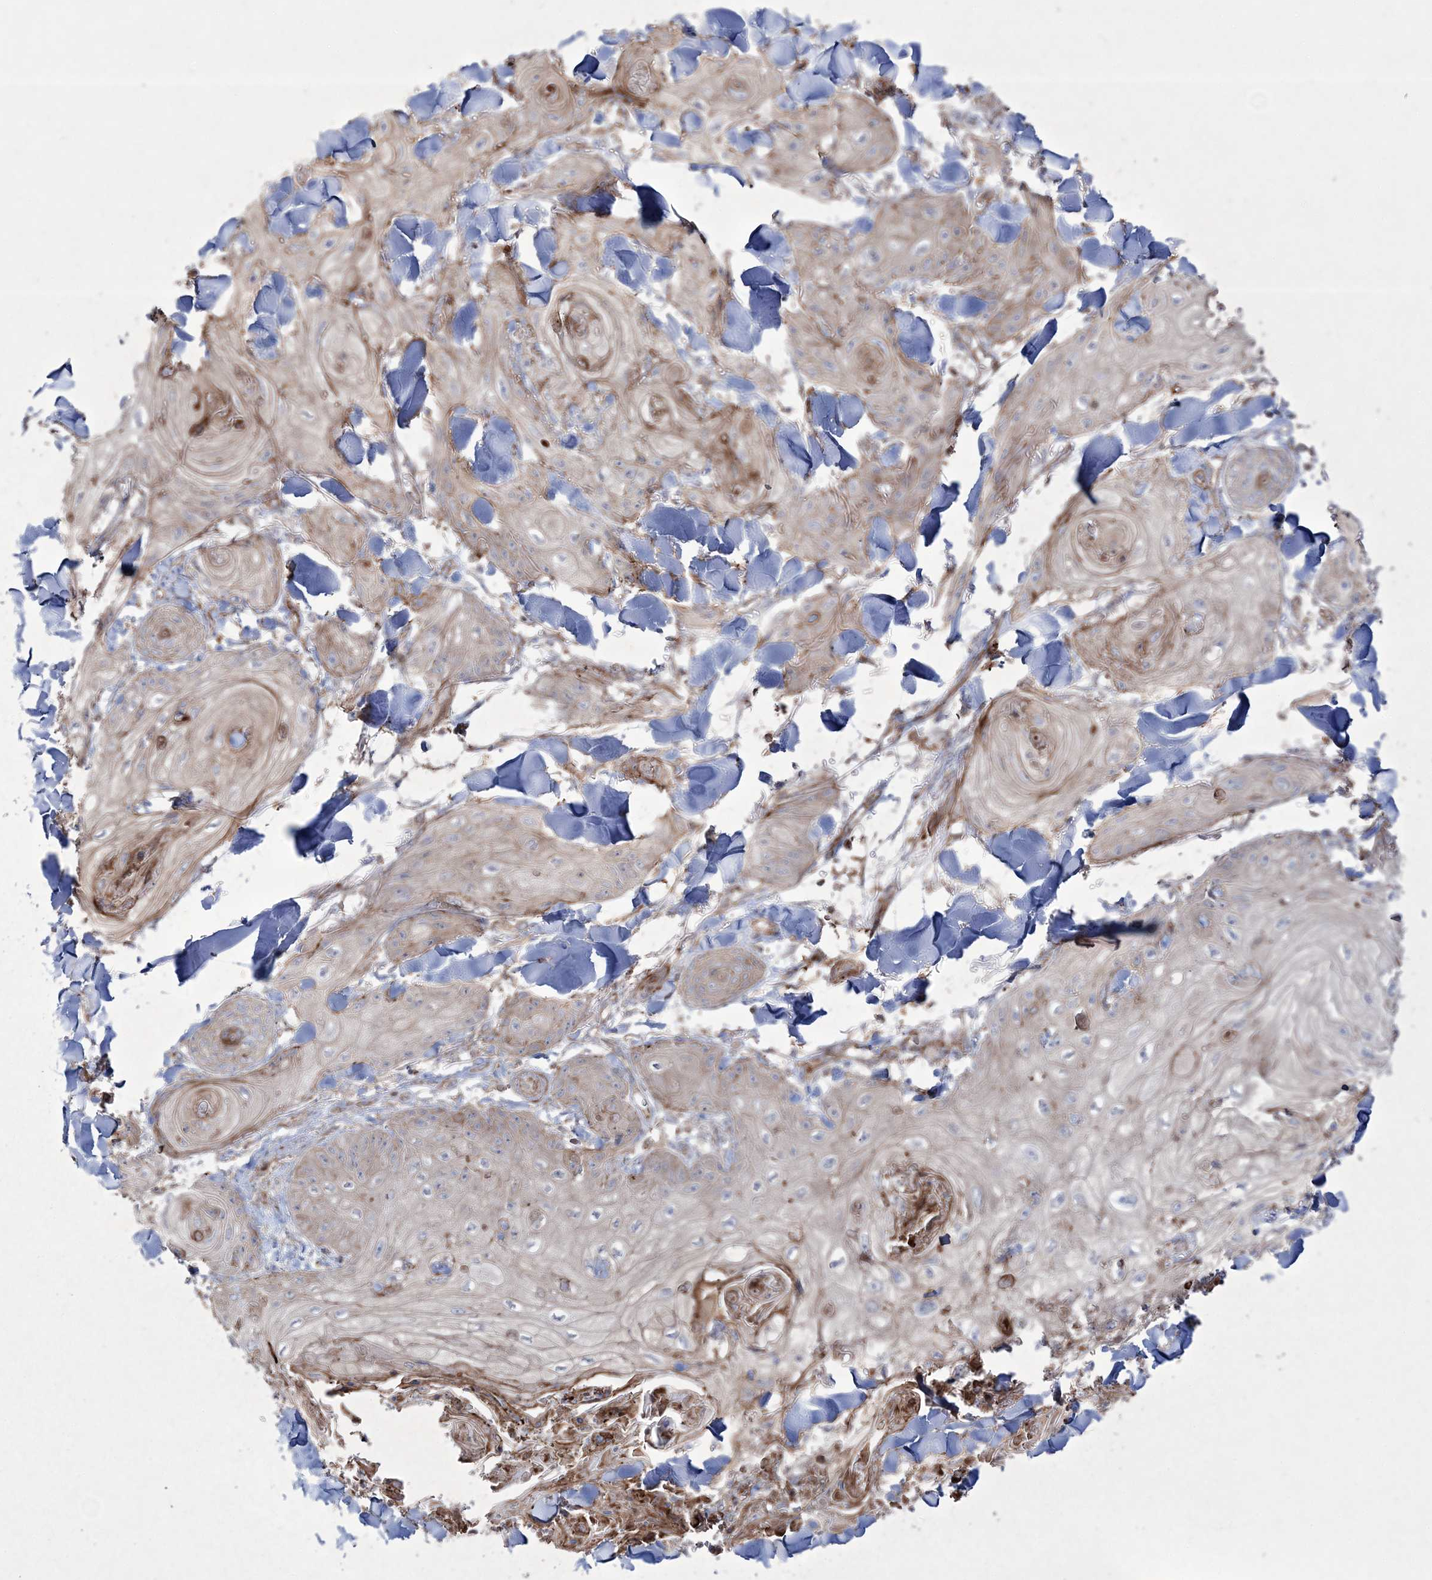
{"staining": {"intensity": "moderate", "quantity": "<25%", "location": "cytoplasmic/membranous"}, "tissue": "skin cancer", "cell_type": "Tumor cells", "image_type": "cancer", "snomed": [{"axis": "morphology", "description": "Squamous cell carcinoma, NOS"}, {"axis": "topography", "description": "Skin"}], "caption": "Brown immunohistochemical staining in human squamous cell carcinoma (skin) reveals moderate cytoplasmic/membranous positivity in approximately <25% of tumor cells.", "gene": "RICTOR", "patient": {"sex": "male", "age": 74}}